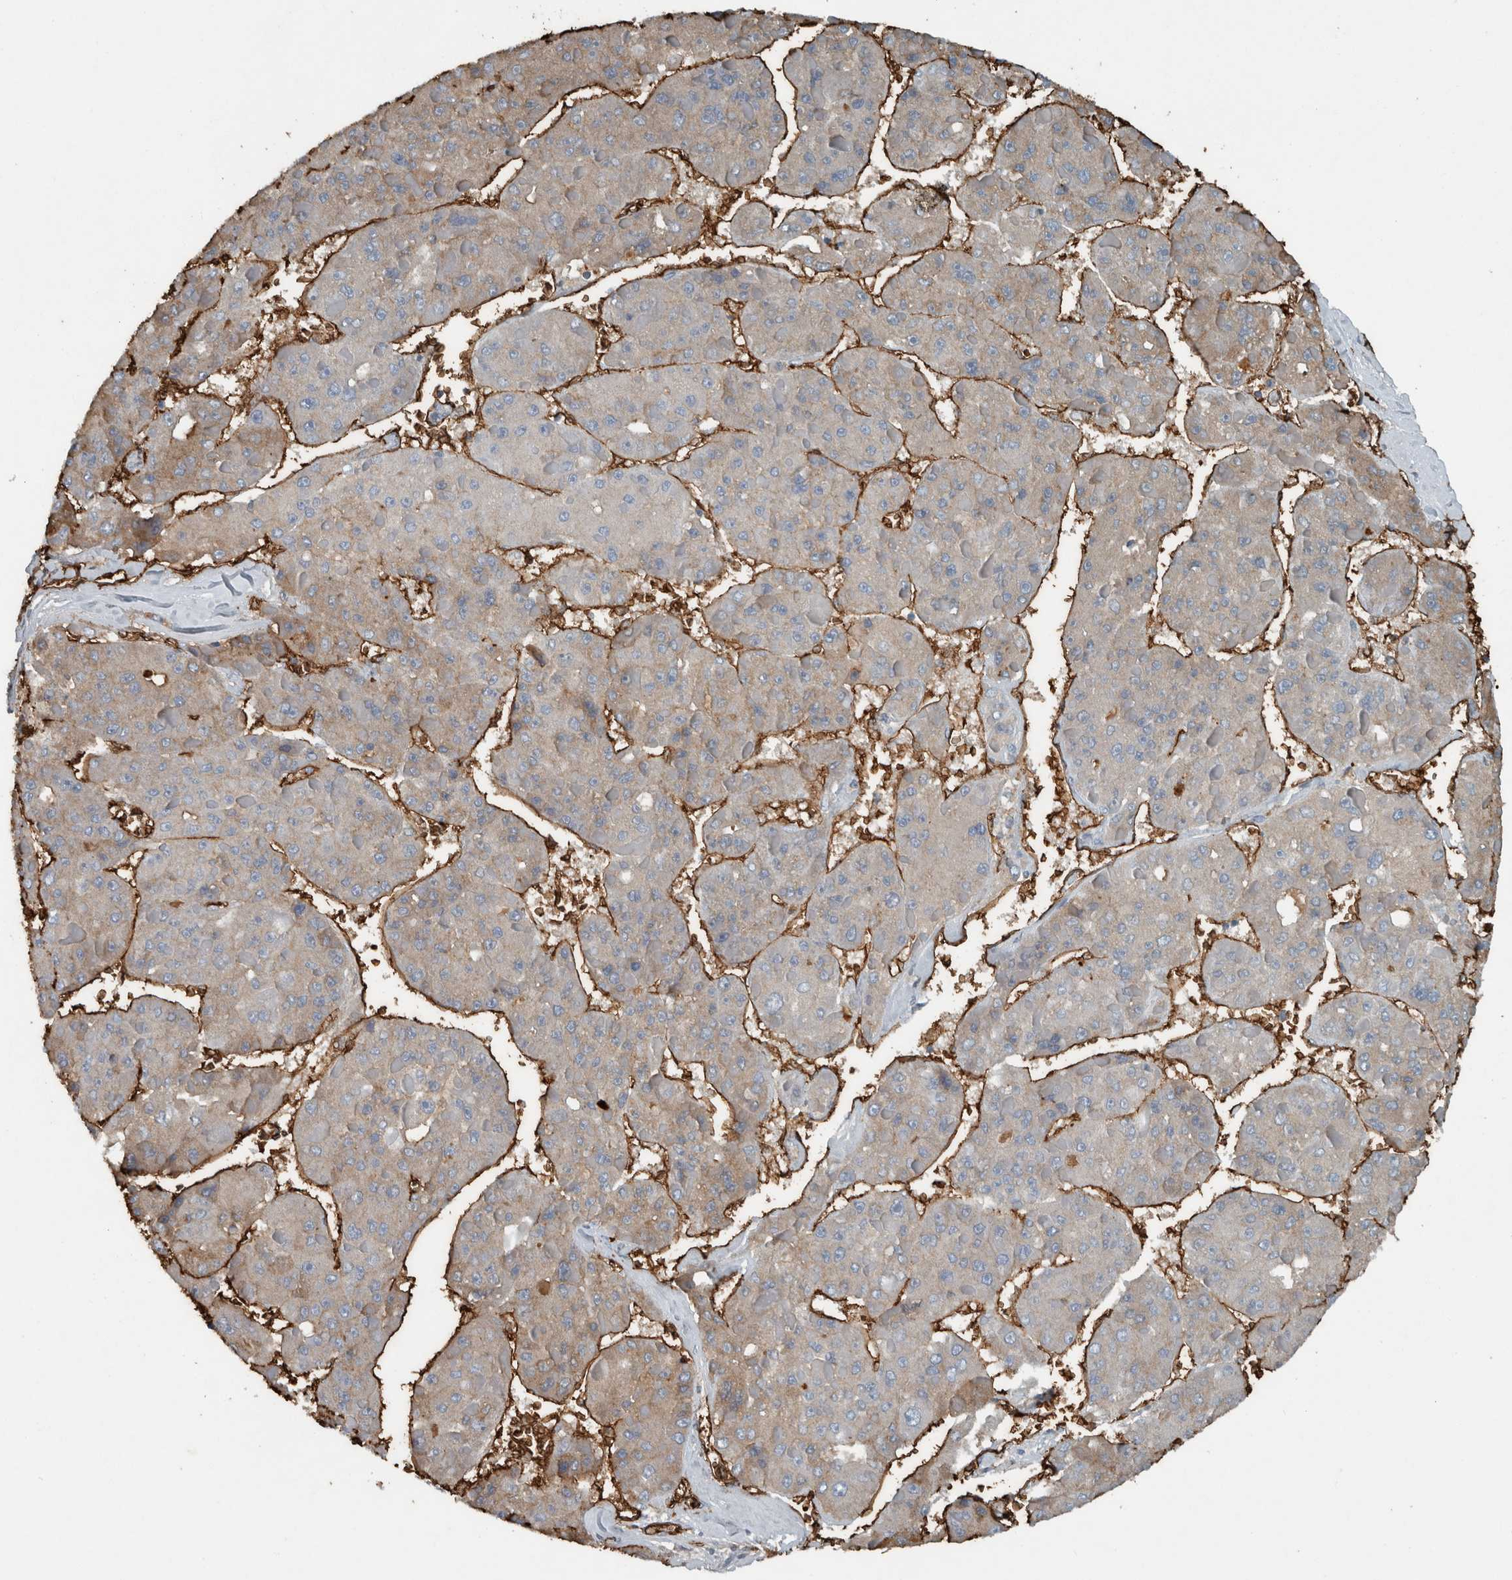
{"staining": {"intensity": "moderate", "quantity": "<25%", "location": "cytoplasmic/membranous"}, "tissue": "liver cancer", "cell_type": "Tumor cells", "image_type": "cancer", "snomed": [{"axis": "morphology", "description": "Carcinoma, Hepatocellular, NOS"}, {"axis": "topography", "description": "Liver"}], "caption": "Brown immunohistochemical staining in liver hepatocellular carcinoma reveals moderate cytoplasmic/membranous expression in about <25% of tumor cells.", "gene": "LBP", "patient": {"sex": "female", "age": 73}}